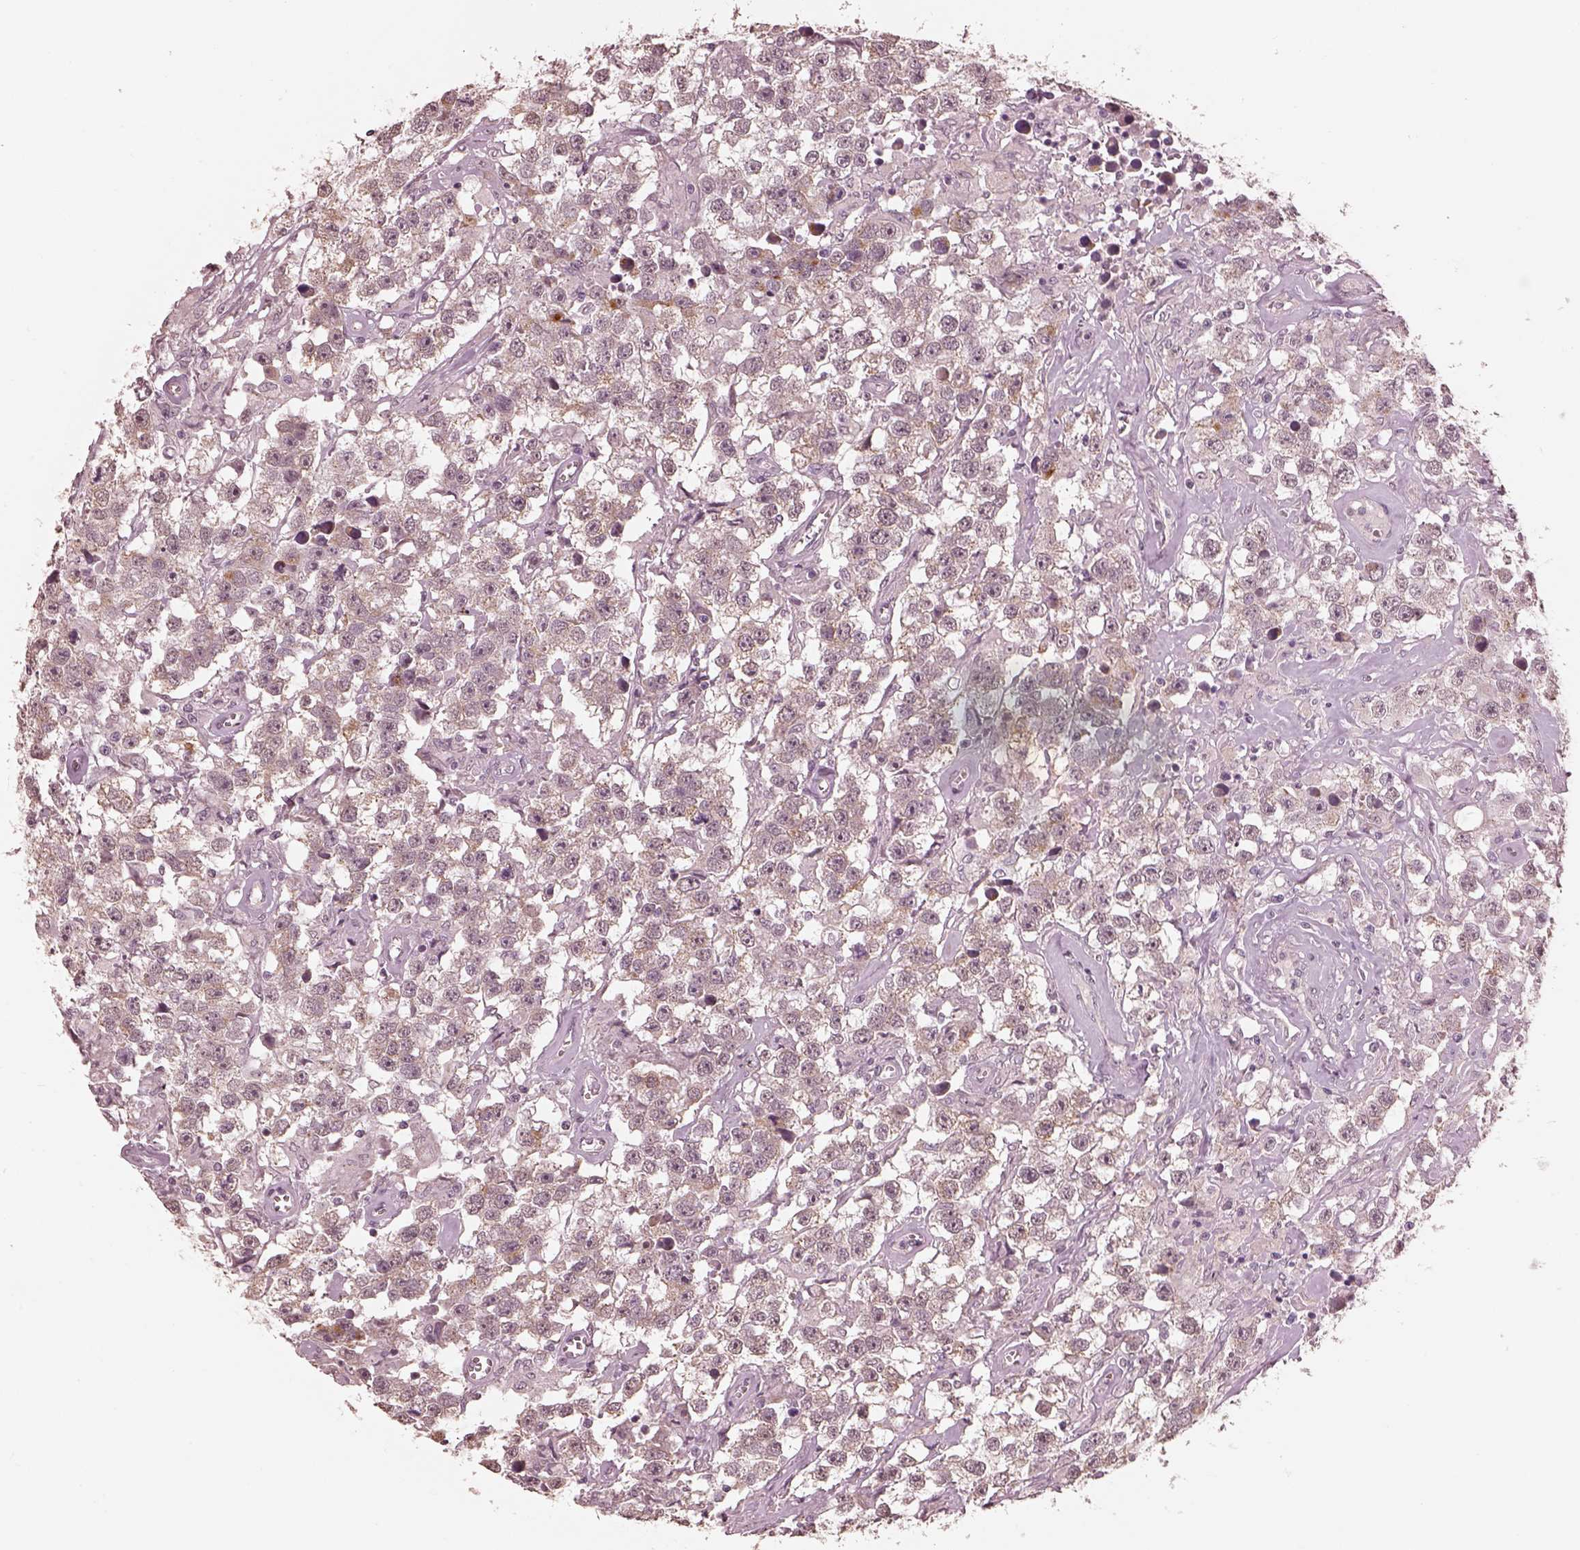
{"staining": {"intensity": "weak", "quantity": "<25%", "location": "cytoplasmic/membranous"}, "tissue": "testis cancer", "cell_type": "Tumor cells", "image_type": "cancer", "snomed": [{"axis": "morphology", "description": "Seminoma, NOS"}, {"axis": "topography", "description": "Testis"}], "caption": "Immunohistochemistry (IHC) of human testis seminoma demonstrates no expression in tumor cells.", "gene": "SLC7A4", "patient": {"sex": "male", "age": 43}}